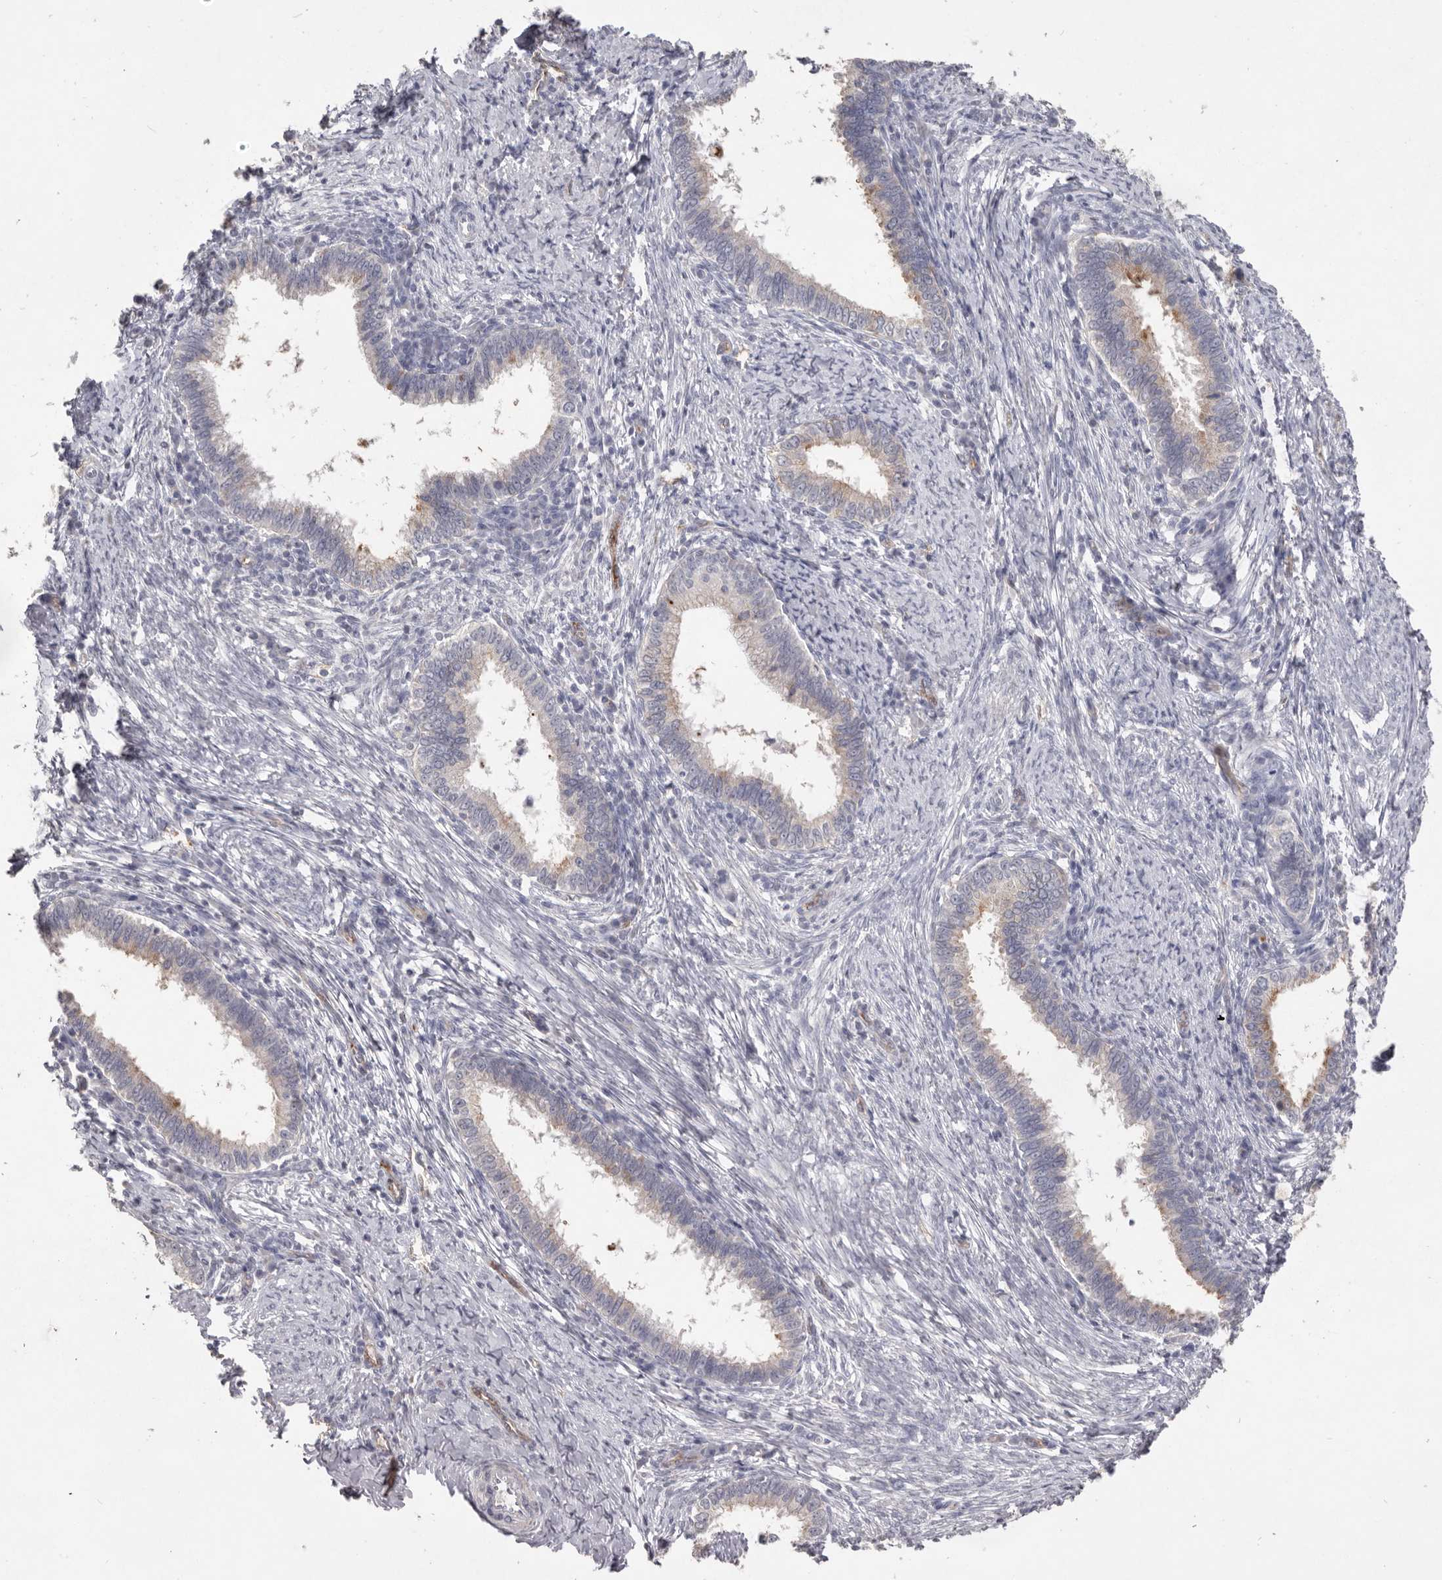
{"staining": {"intensity": "weak", "quantity": "<25%", "location": "cytoplasmic/membranous"}, "tissue": "cervical cancer", "cell_type": "Tumor cells", "image_type": "cancer", "snomed": [{"axis": "morphology", "description": "Adenocarcinoma, NOS"}, {"axis": "topography", "description": "Cervix"}], "caption": "Immunohistochemistry (IHC) histopathology image of human adenocarcinoma (cervical) stained for a protein (brown), which displays no staining in tumor cells.", "gene": "ZYG11B", "patient": {"sex": "female", "age": 36}}